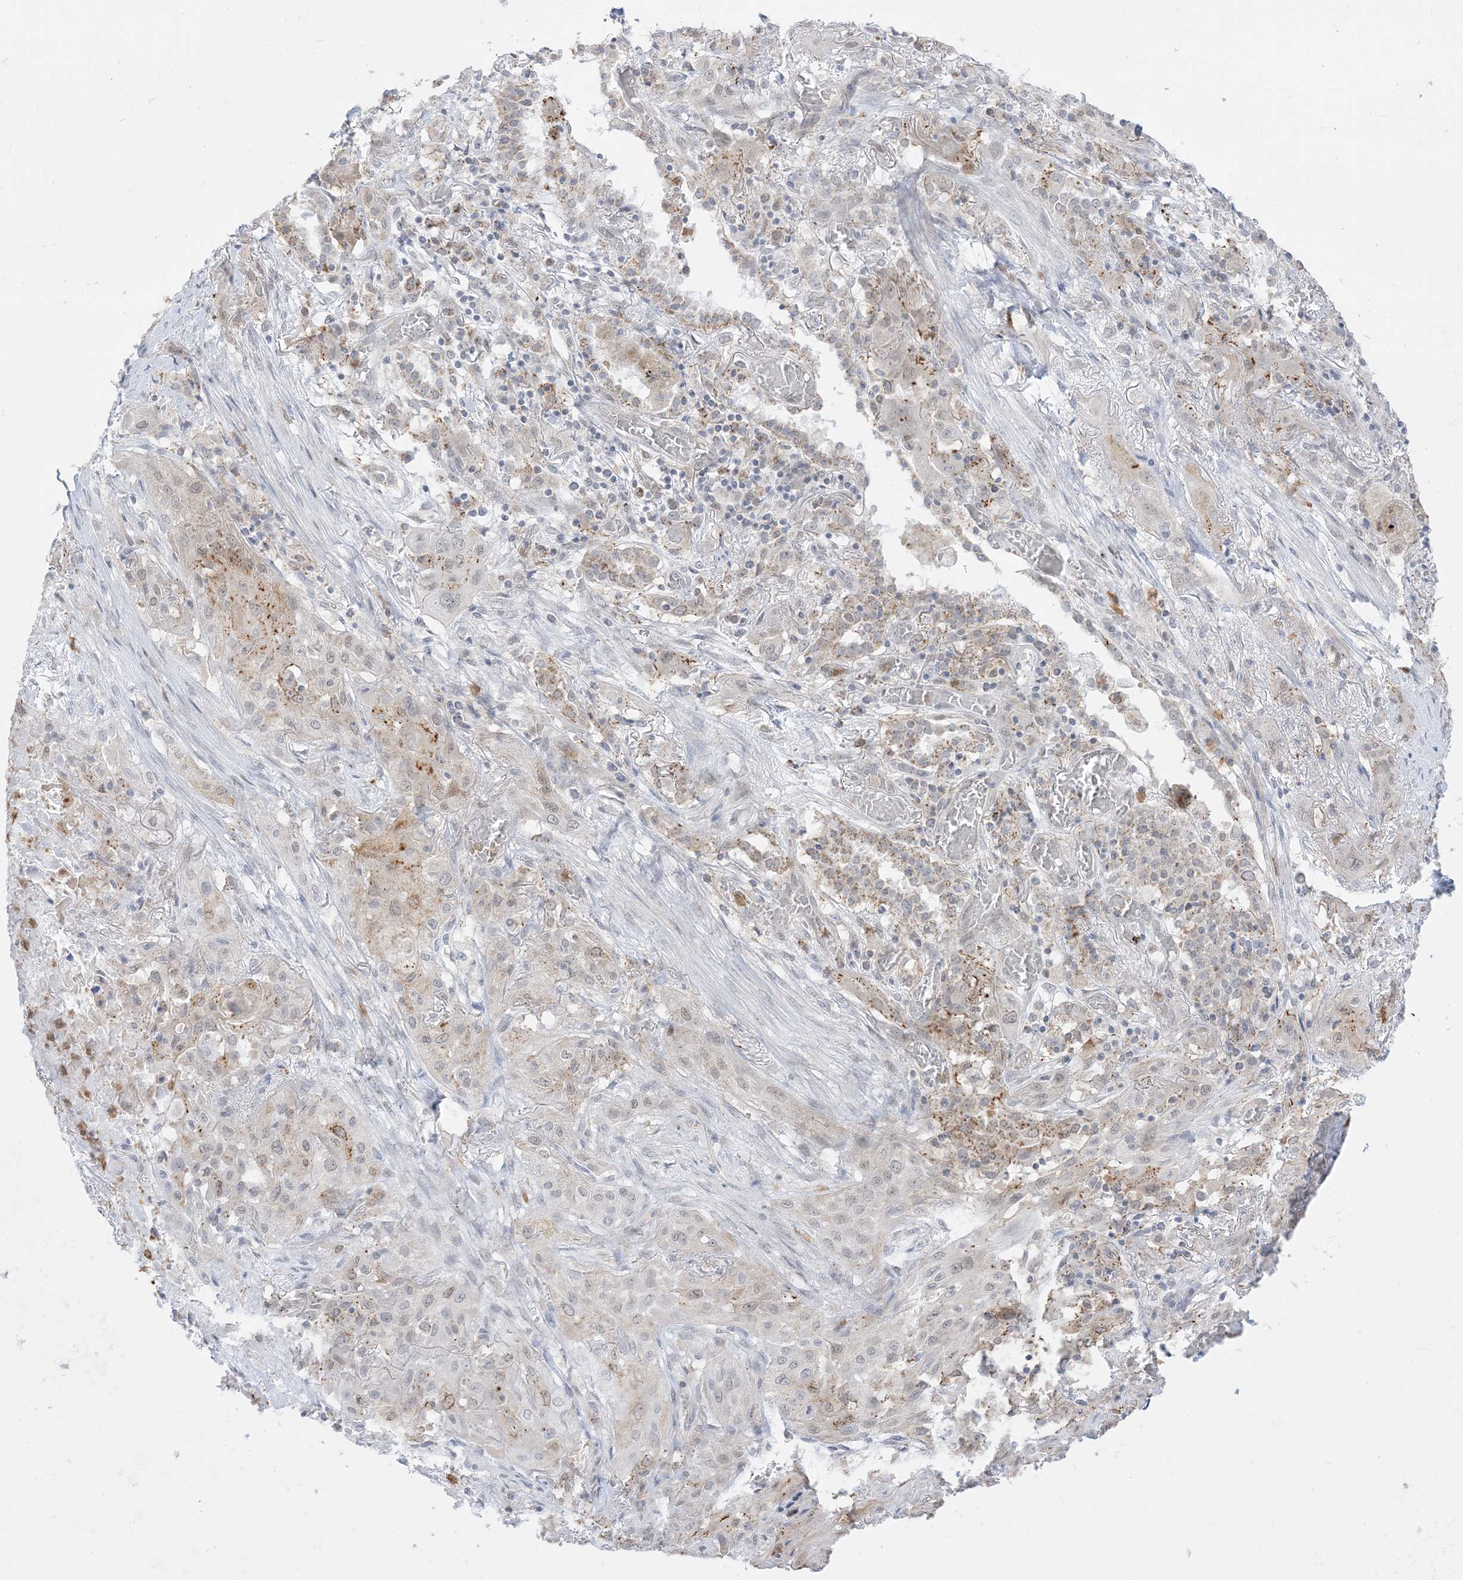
{"staining": {"intensity": "negative", "quantity": "none", "location": "none"}, "tissue": "lung cancer", "cell_type": "Tumor cells", "image_type": "cancer", "snomed": [{"axis": "morphology", "description": "Squamous cell carcinoma, NOS"}, {"axis": "topography", "description": "Lung"}], "caption": "Lung squamous cell carcinoma stained for a protein using immunohistochemistry (IHC) shows no positivity tumor cells.", "gene": "KANSL3", "patient": {"sex": "female", "age": 47}}